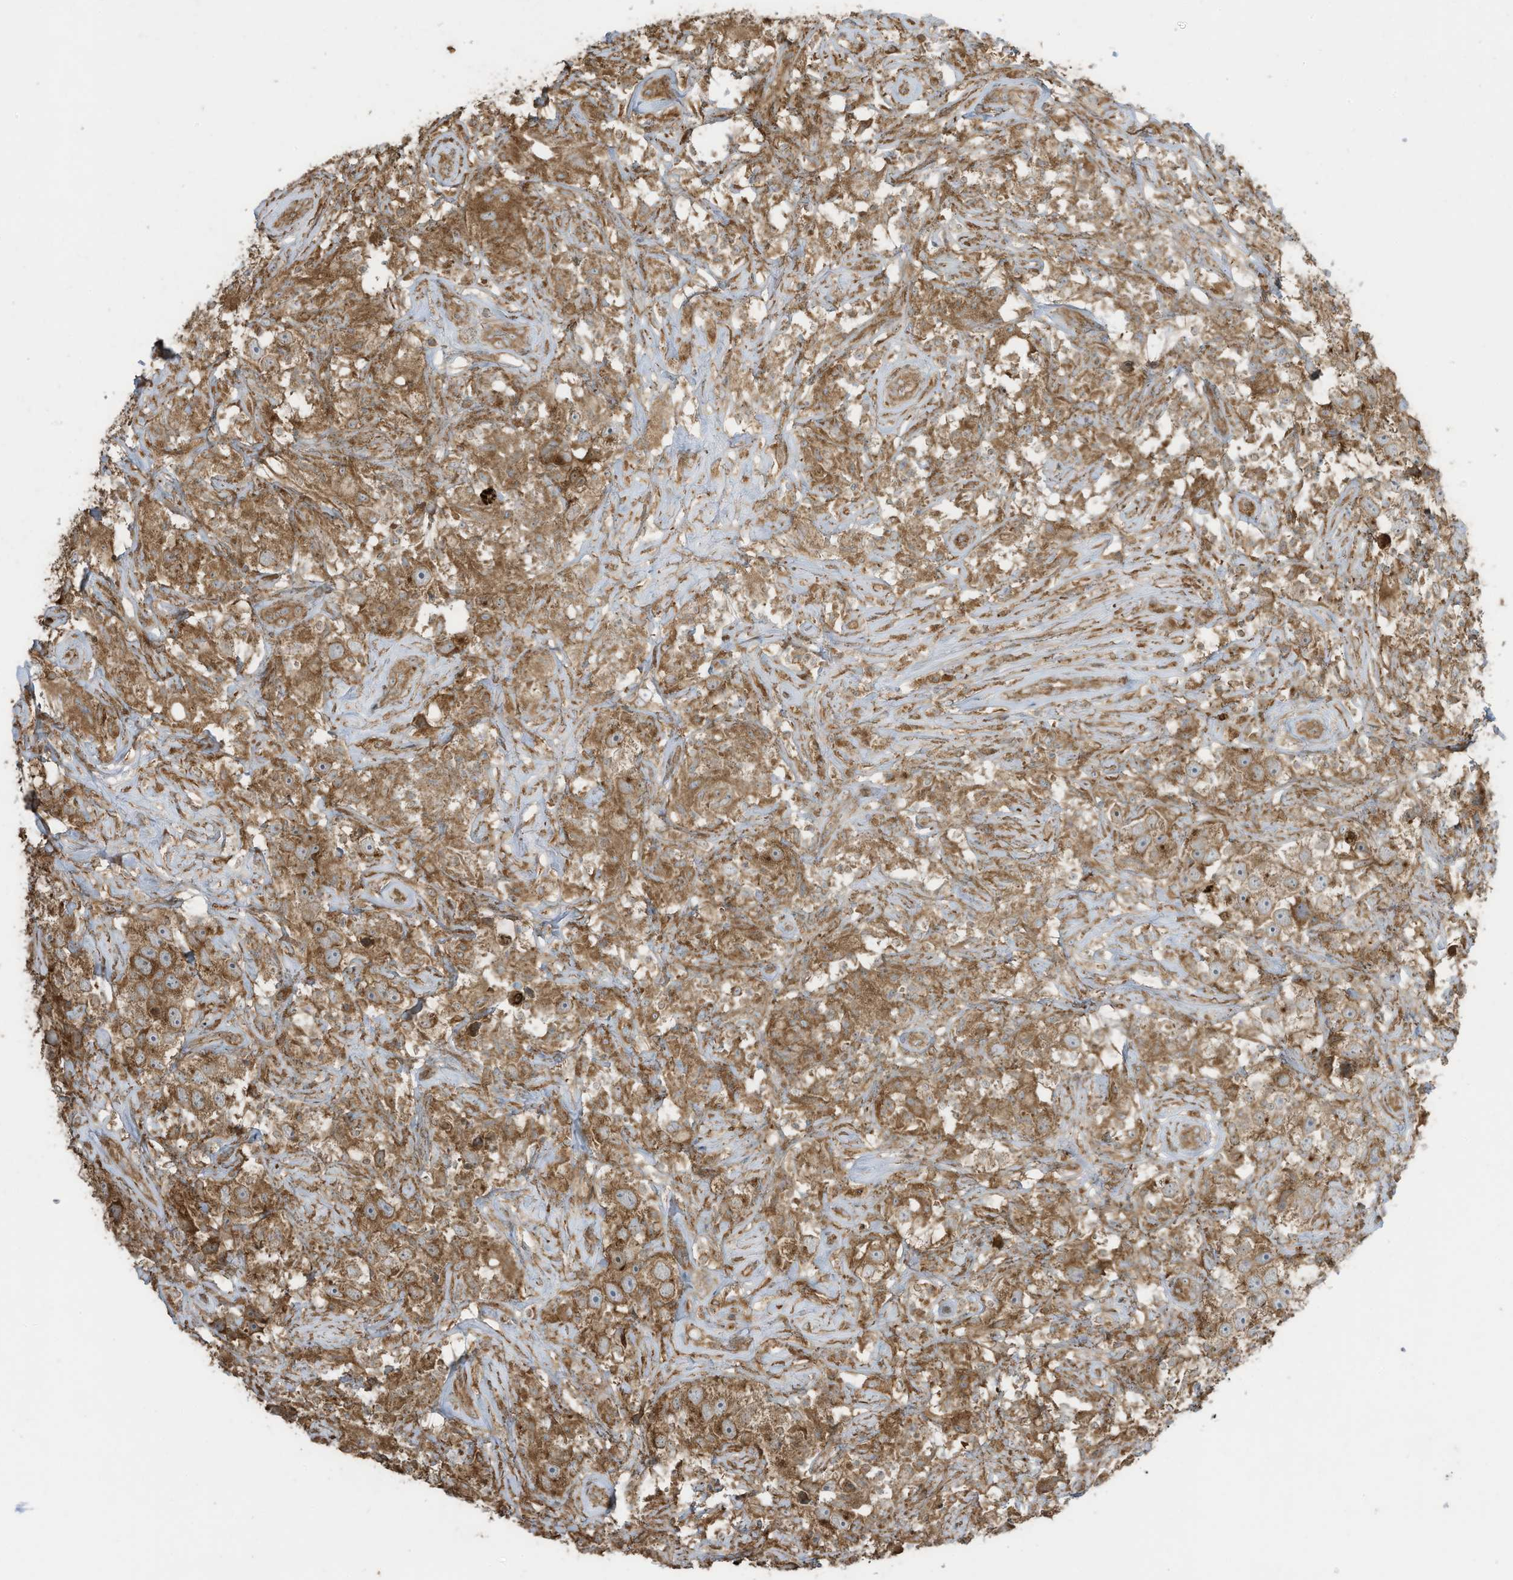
{"staining": {"intensity": "moderate", "quantity": ">75%", "location": "cytoplasmic/membranous"}, "tissue": "testis cancer", "cell_type": "Tumor cells", "image_type": "cancer", "snomed": [{"axis": "morphology", "description": "Seminoma, NOS"}, {"axis": "topography", "description": "Testis"}], "caption": "Brown immunohistochemical staining in human testis cancer (seminoma) shows moderate cytoplasmic/membranous expression in approximately >75% of tumor cells.", "gene": "CGAS", "patient": {"sex": "male", "age": 49}}